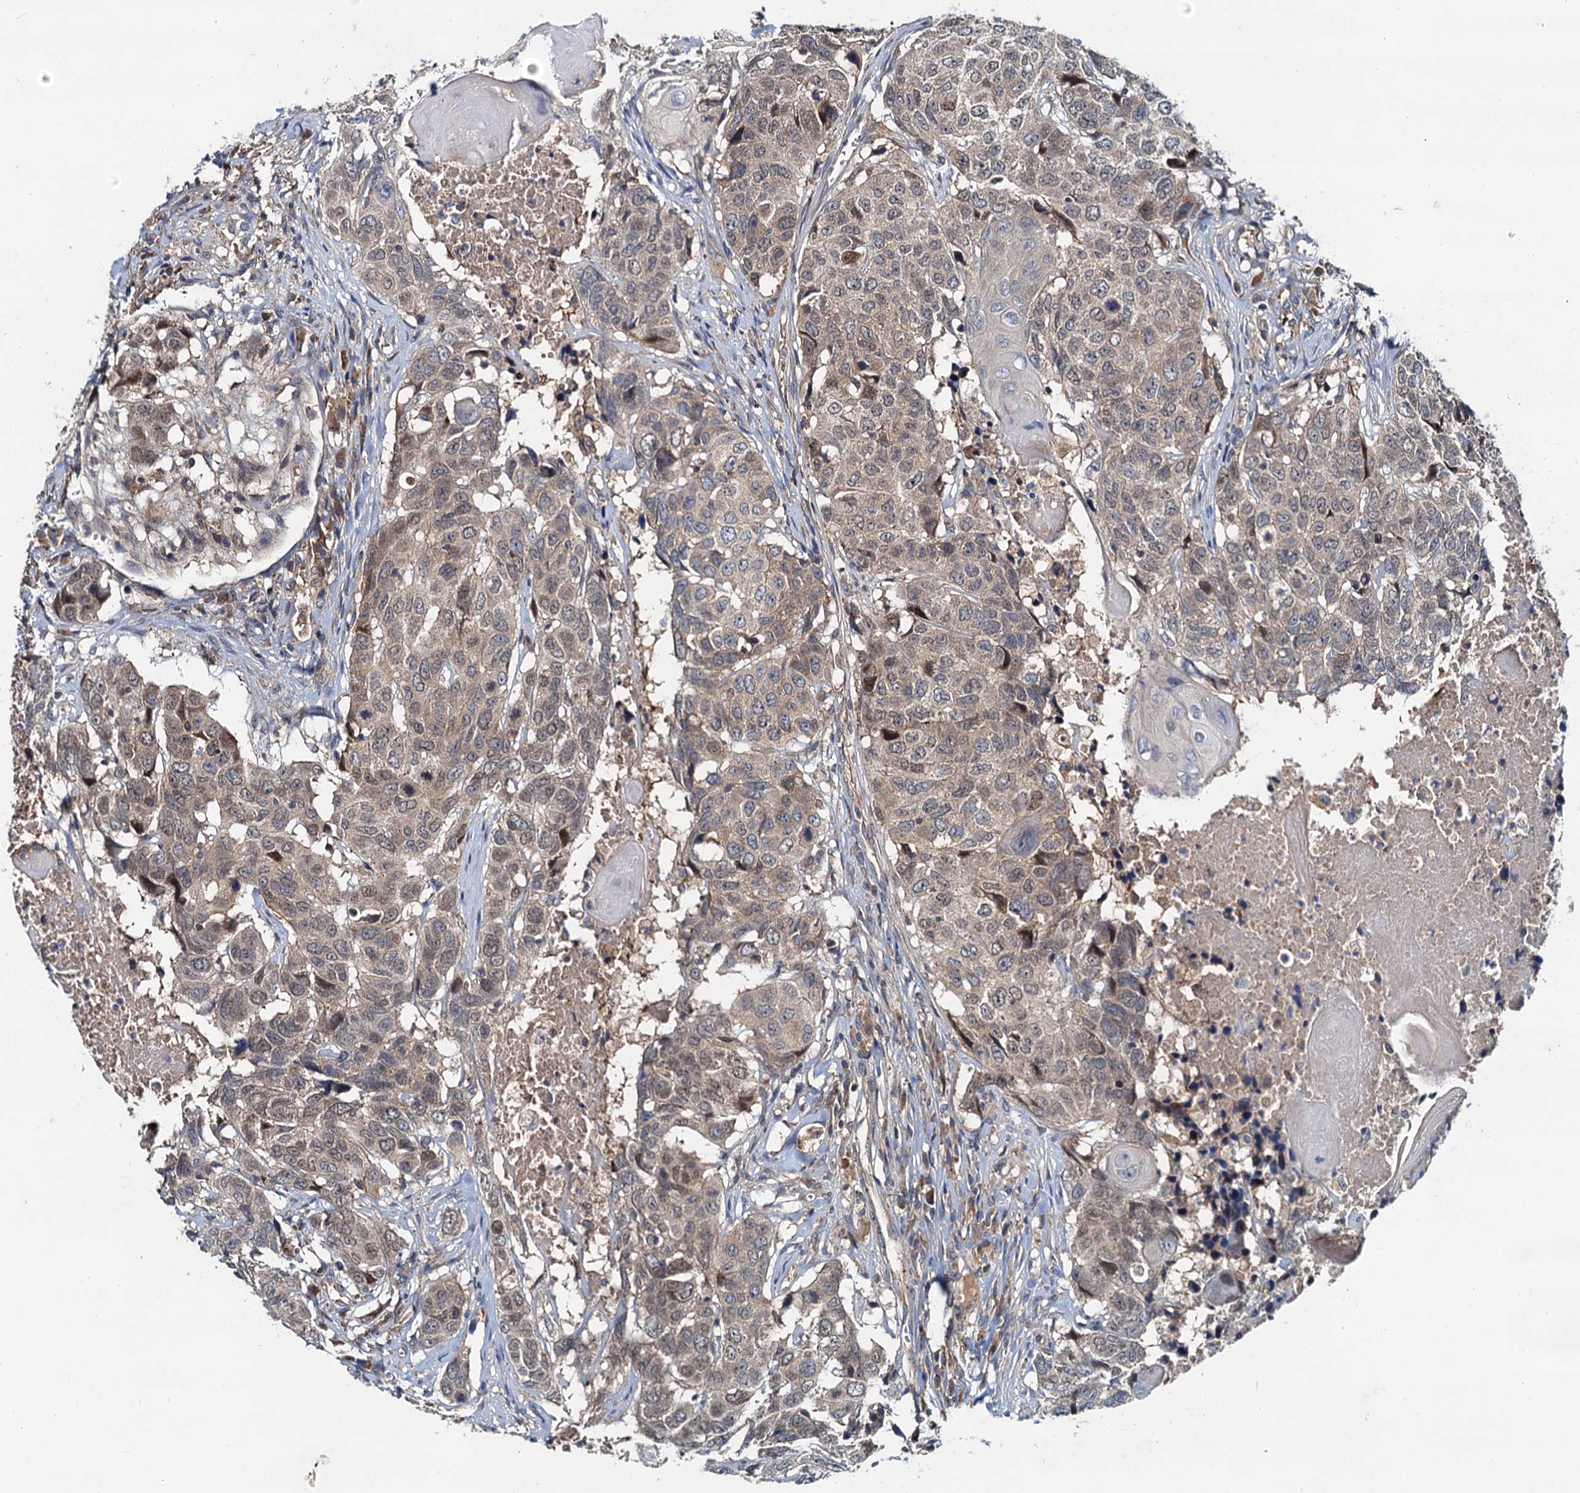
{"staining": {"intensity": "weak", "quantity": "25%-75%", "location": "cytoplasmic/membranous"}, "tissue": "head and neck cancer", "cell_type": "Tumor cells", "image_type": "cancer", "snomed": [{"axis": "morphology", "description": "Squamous cell carcinoma, NOS"}, {"axis": "topography", "description": "Head-Neck"}], "caption": "Immunohistochemistry (DAB (3,3'-diaminobenzidine)) staining of head and neck cancer (squamous cell carcinoma) displays weak cytoplasmic/membranous protein staining in approximately 25%-75% of tumor cells.", "gene": "EFL1", "patient": {"sex": "male", "age": 66}}